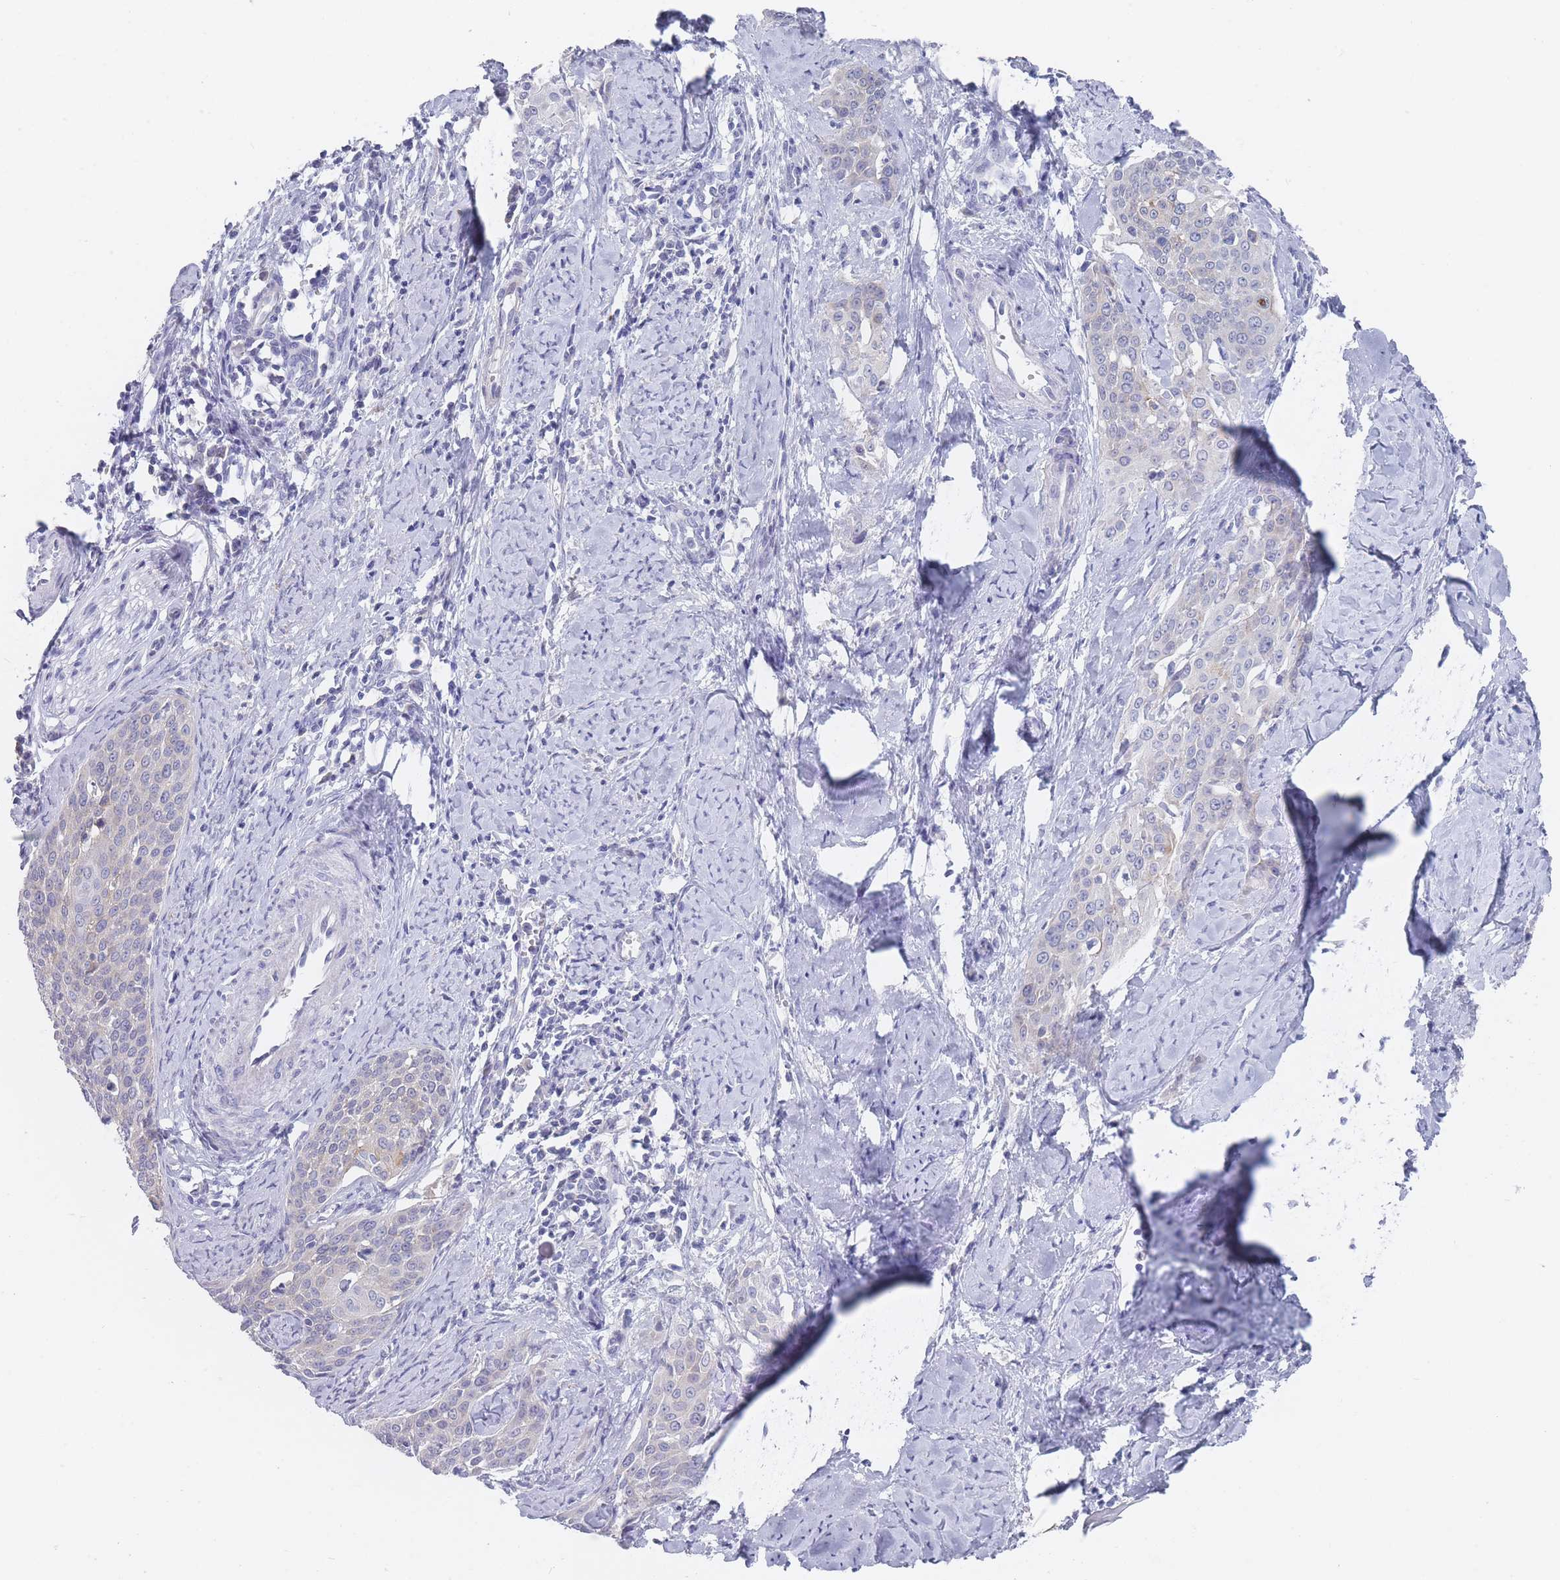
{"staining": {"intensity": "negative", "quantity": "none", "location": "none"}, "tissue": "cervical cancer", "cell_type": "Tumor cells", "image_type": "cancer", "snomed": [{"axis": "morphology", "description": "Squamous cell carcinoma, NOS"}, {"axis": "topography", "description": "Cervix"}], "caption": "Tumor cells are negative for protein expression in human cervical cancer.", "gene": "PIGU", "patient": {"sex": "female", "age": 44}}